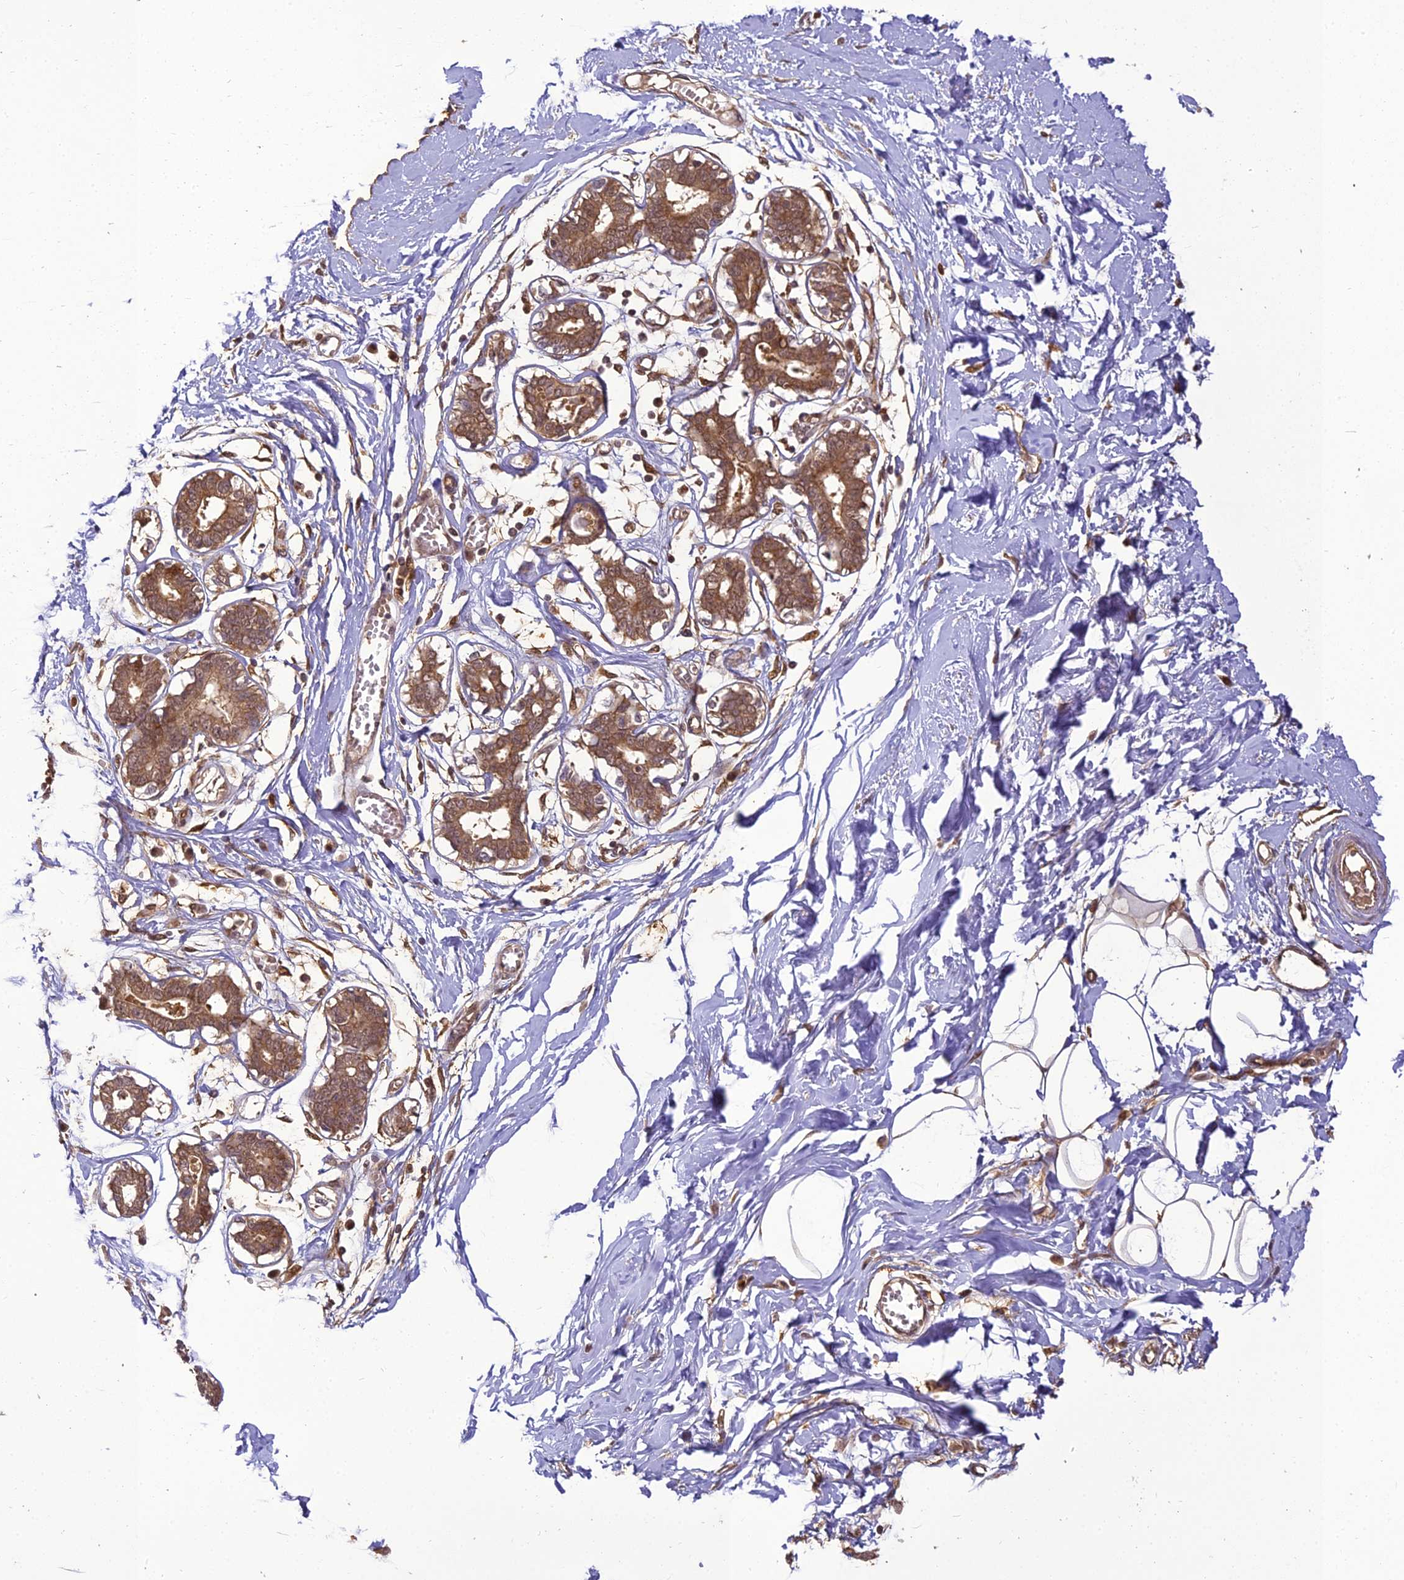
{"staining": {"intensity": "negative", "quantity": "none", "location": "none"}, "tissue": "breast", "cell_type": "Adipocytes", "image_type": "normal", "snomed": [{"axis": "morphology", "description": "Normal tissue, NOS"}, {"axis": "topography", "description": "Breast"}], "caption": "This is an IHC photomicrograph of unremarkable breast. There is no positivity in adipocytes.", "gene": "BCDIN3D", "patient": {"sex": "female", "age": 27}}